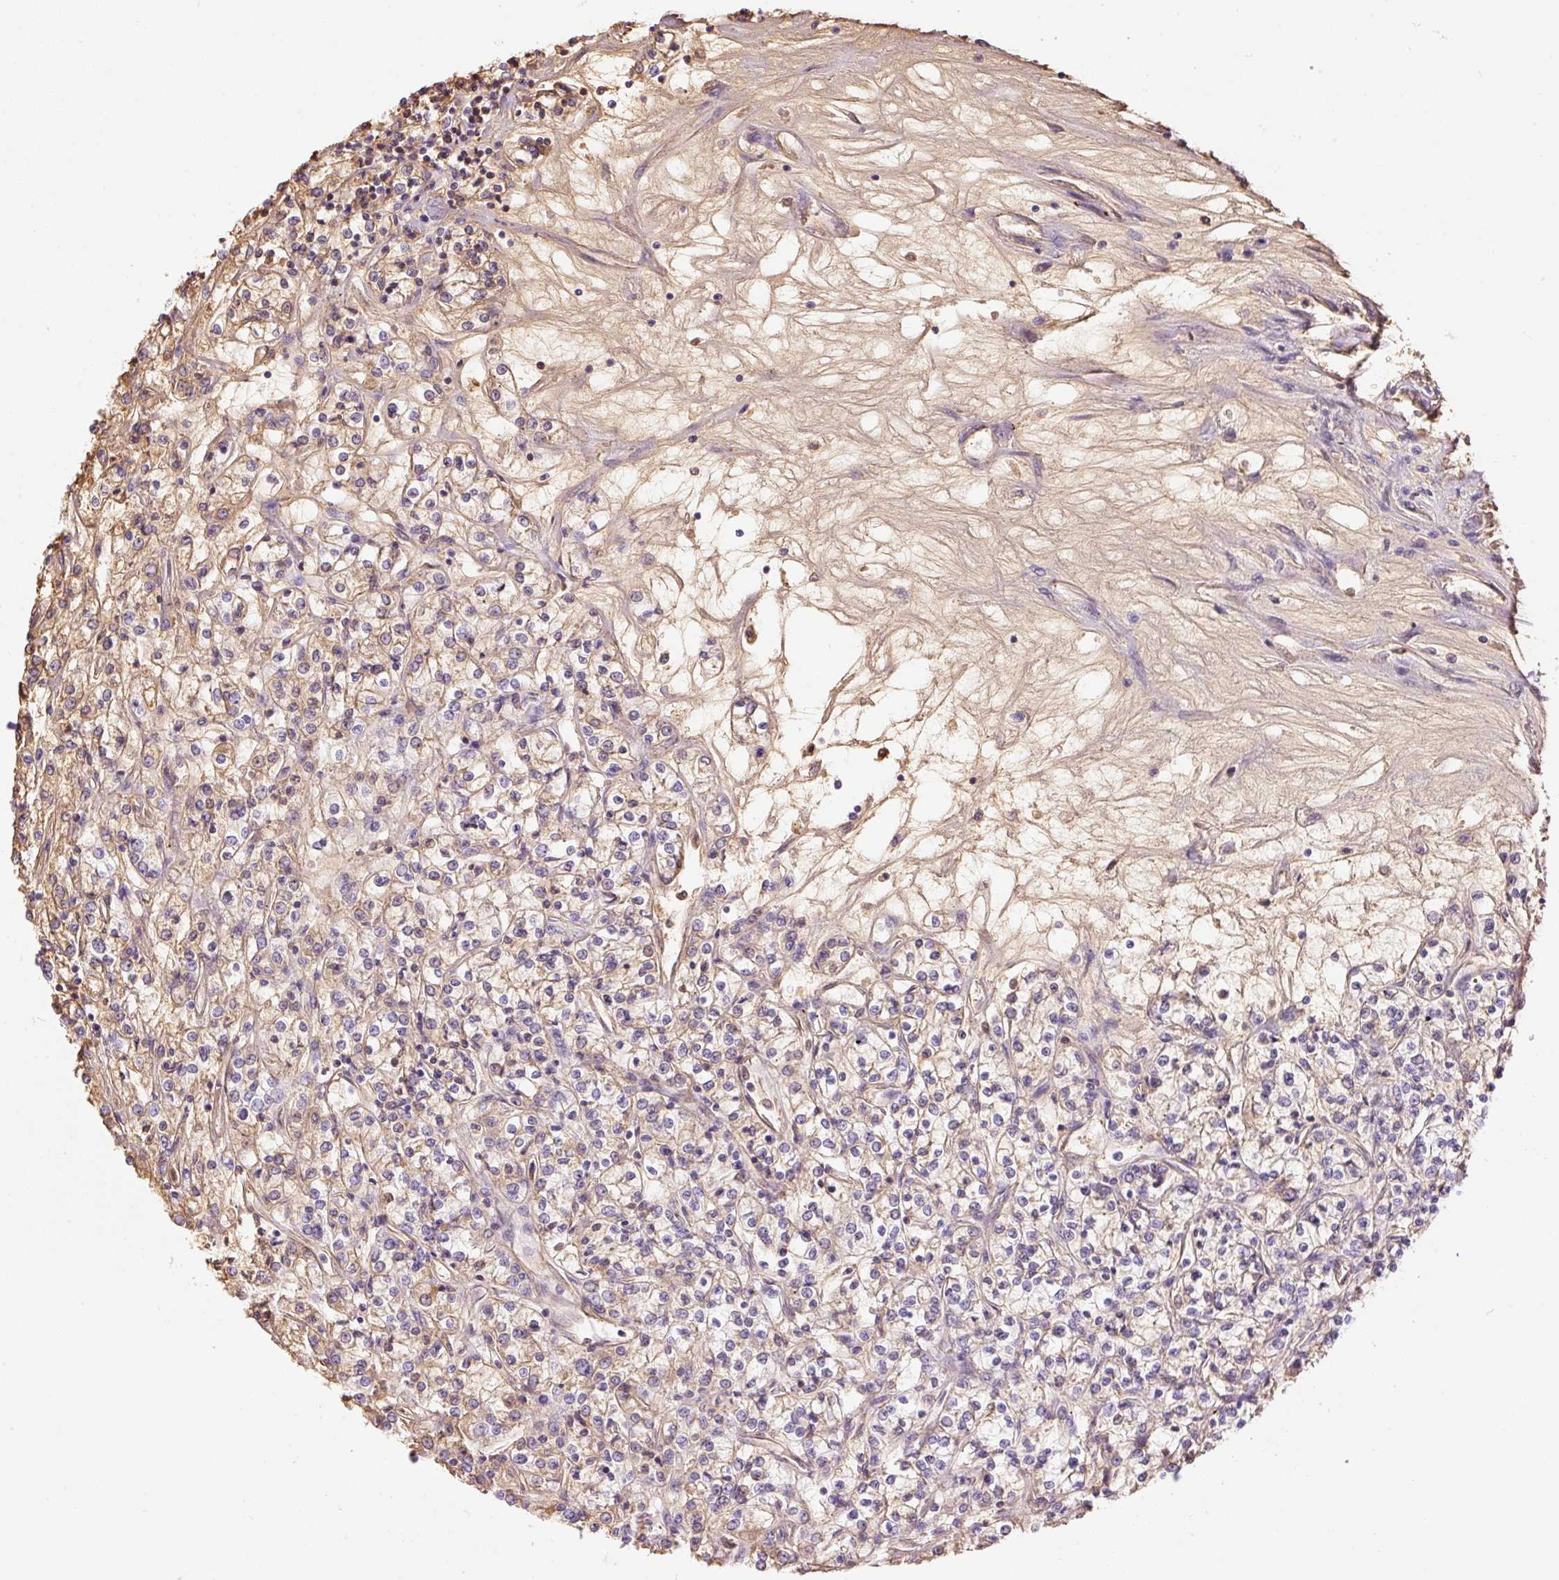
{"staining": {"intensity": "weak", "quantity": "25%-75%", "location": "cytoplasmic/membranous"}, "tissue": "renal cancer", "cell_type": "Tumor cells", "image_type": "cancer", "snomed": [{"axis": "morphology", "description": "Adenocarcinoma, NOS"}, {"axis": "topography", "description": "Kidney"}], "caption": "IHC of adenocarcinoma (renal) shows low levels of weak cytoplasmic/membranous expression in approximately 25%-75% of tumor cells.", "gene": "PRPF38B", "patient": {"sex": "female", "age": 59}}